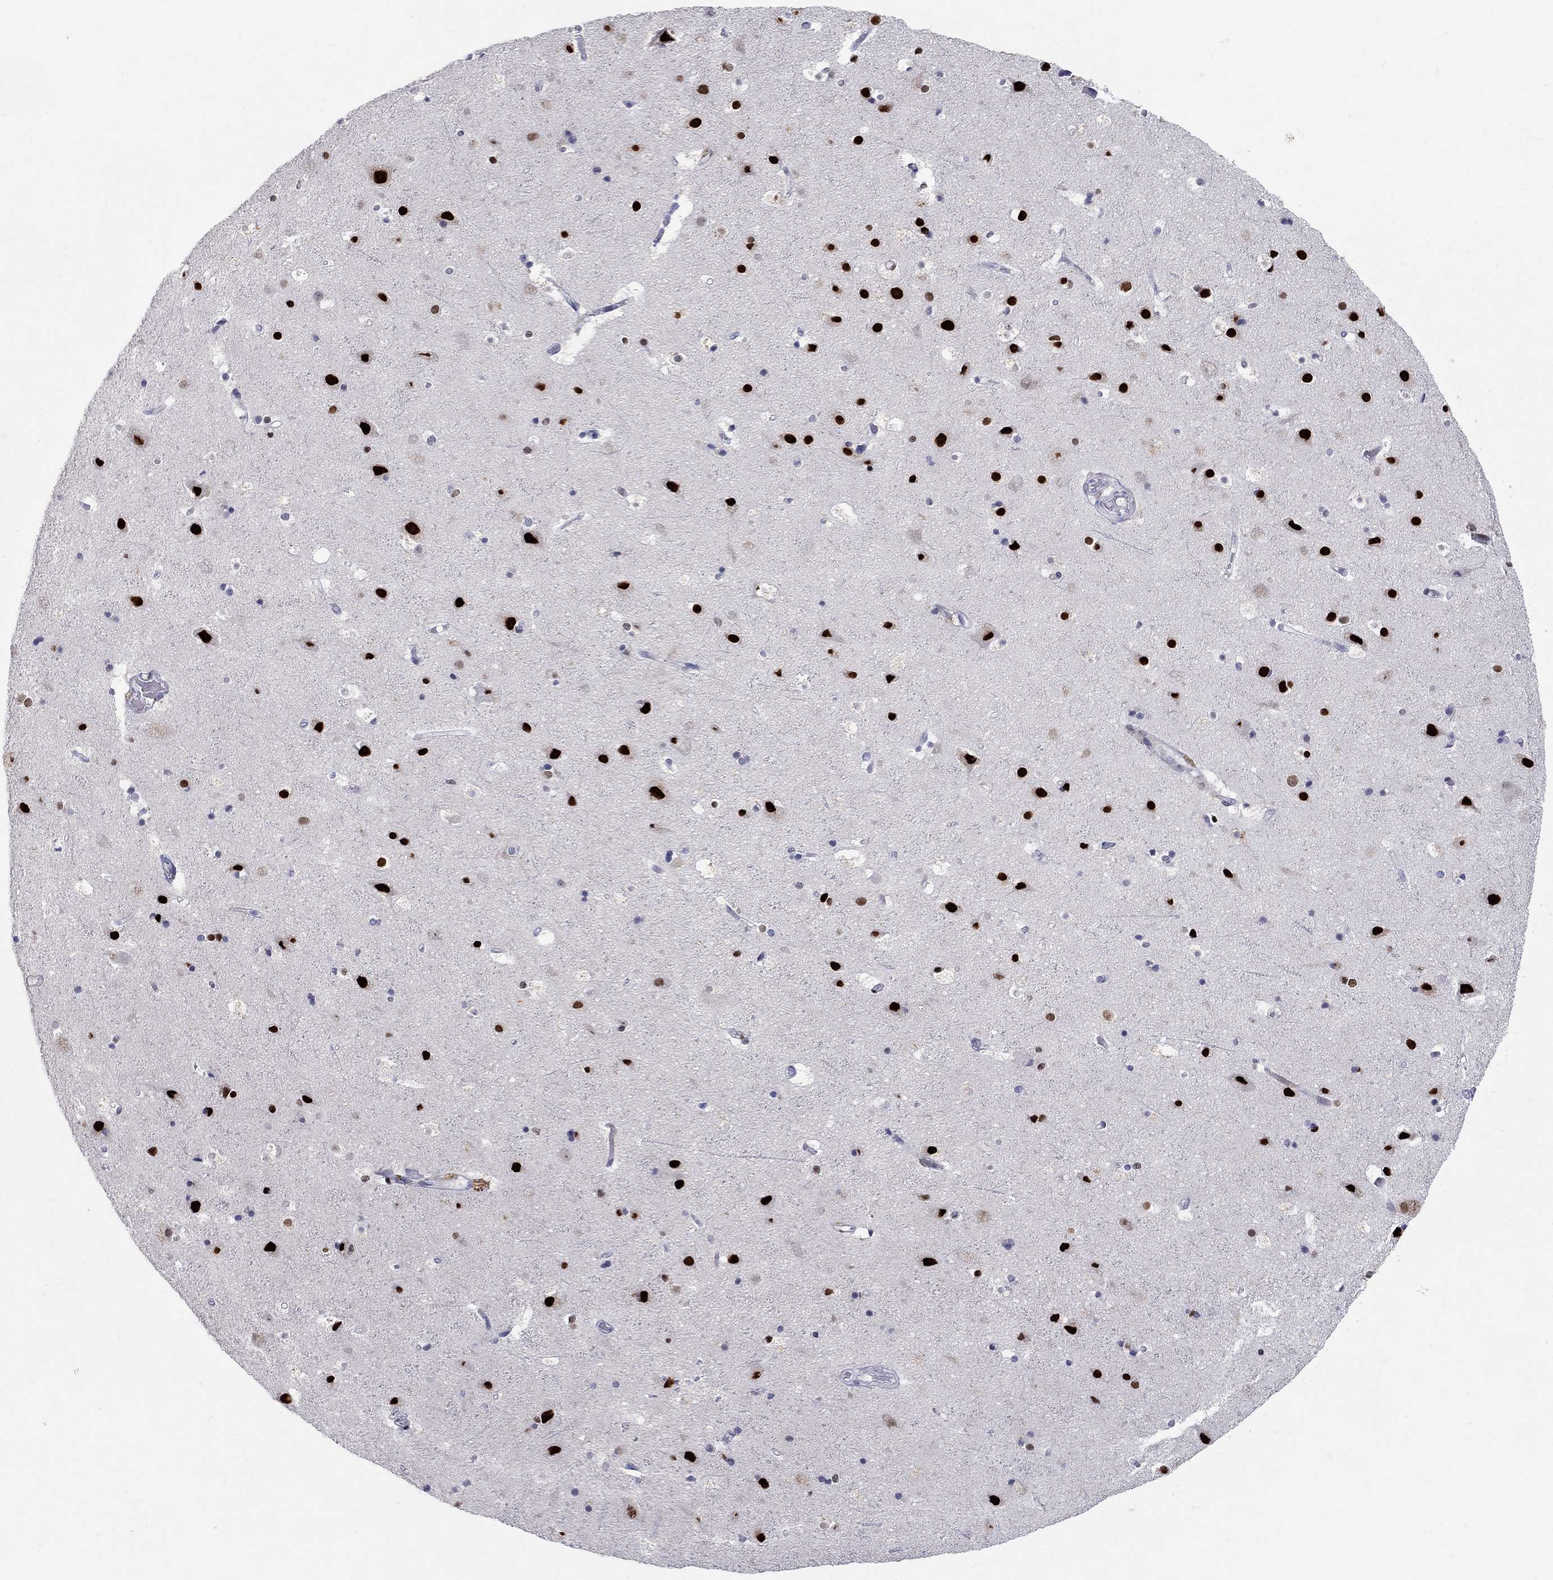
{"staining": {"intensity": "negative", "quantity": "none", "location": "none"}, "tissue": "cerebral cortex", "cell_type": "Endothelial cells", "image_type": "normal", "snomed": [{"axis": "morphology", "description": "Normal tissue, NOS"}, {"axis": "topography", "description": "Cerebral cortex"}], "caption": "The immunohistochemistry photomicrograph has no significant expression in endothelial cells of cerebral cortex.", "gene": "RAPGEF5", "patient": {"sex": "female", "age": 52}}